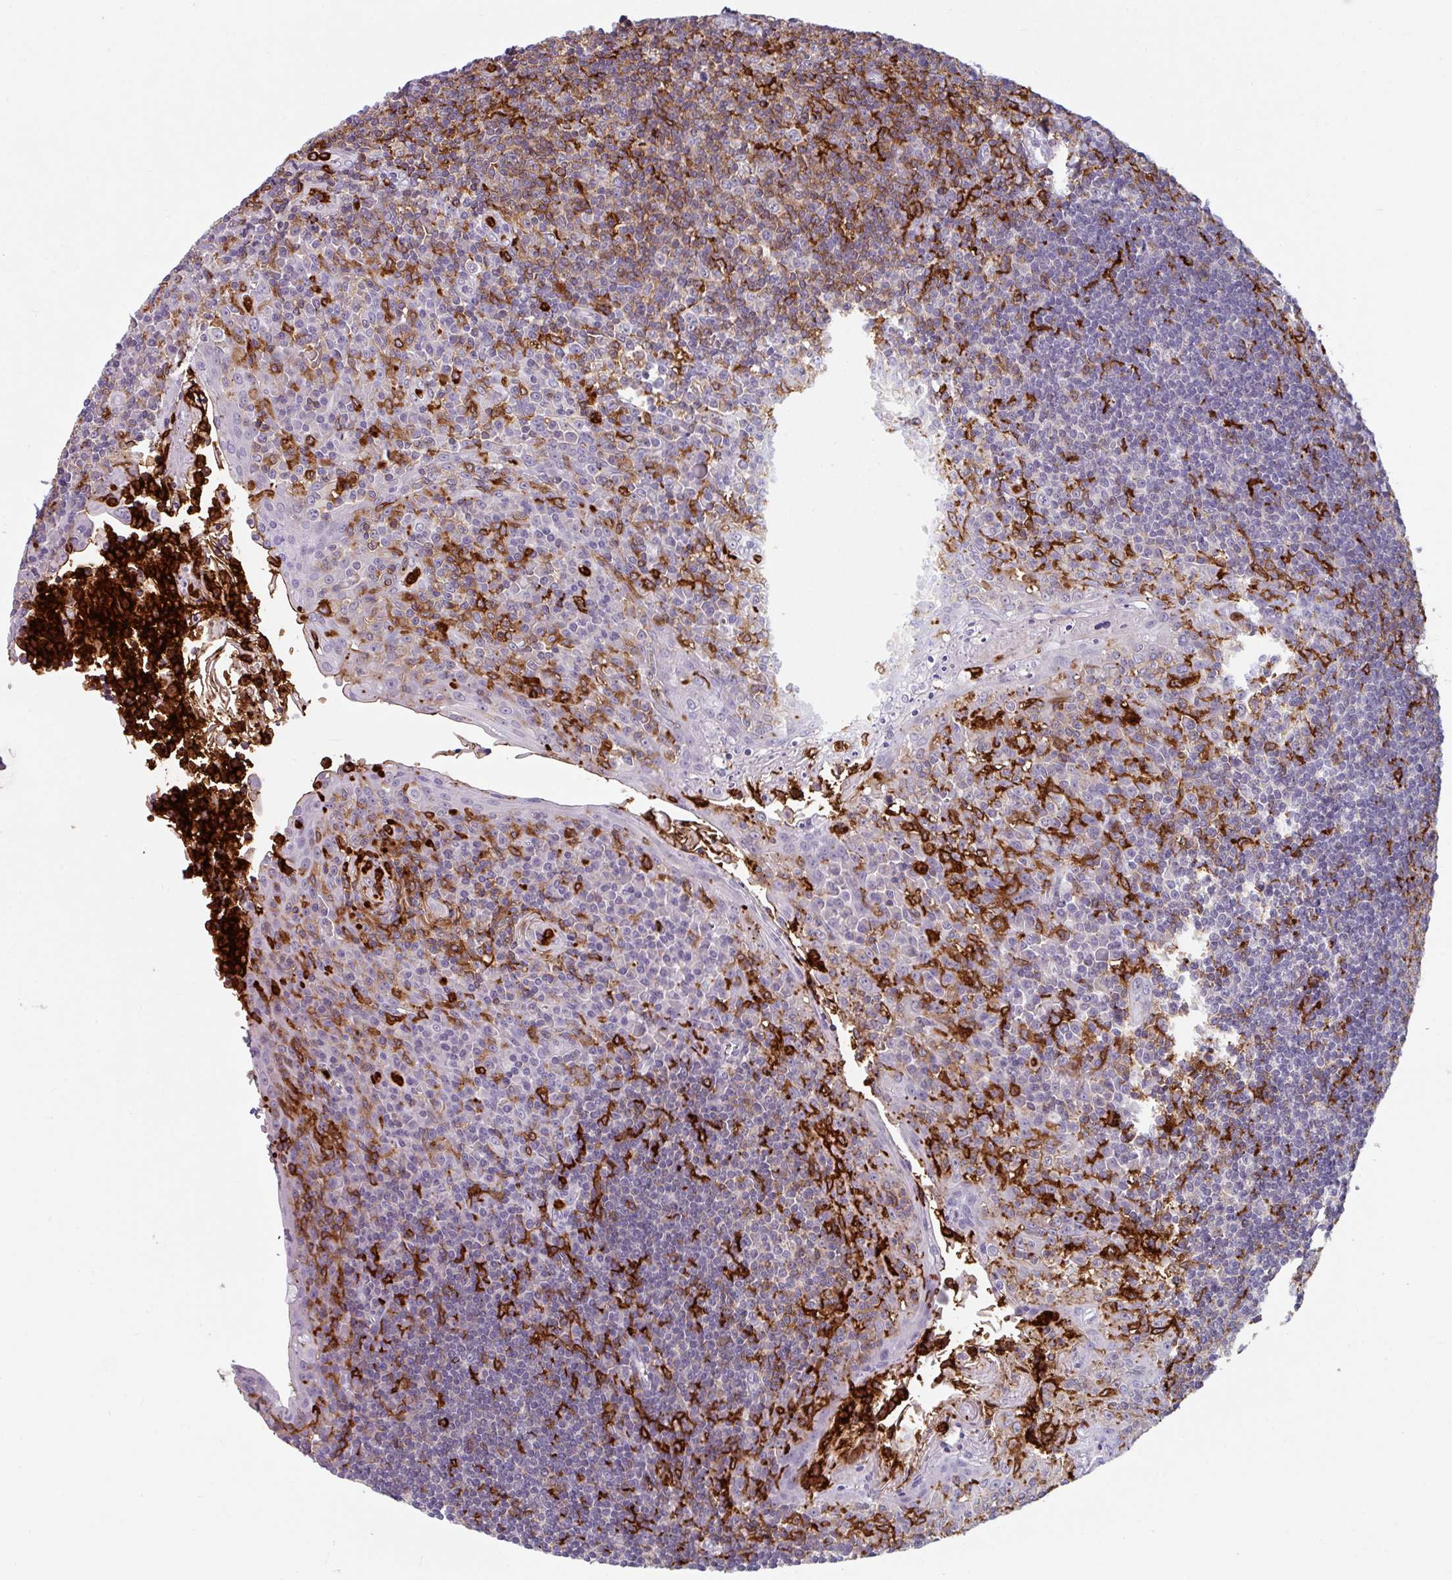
{"staining": {"intensity": "strong", "quantity": "<25%", "location": "cytoplasmic/membranous"}, "tissue": "tonsil", "cell_type": "Germinal center cells", "image_type": "normal", "snomed": [{"axis": "morphology", "description": "Normal tissue, NOS"}, {"axis": "topography", "description": "Tonsil"}], "caption": "Brown immunohistochemical staining in benign human tonsil exhibits strong cytoplasmic/membranous expression in approximately <25% of germinal center cells.", "gene": "EXOSC5", "patient": {"sex": "male", "age": 27}}